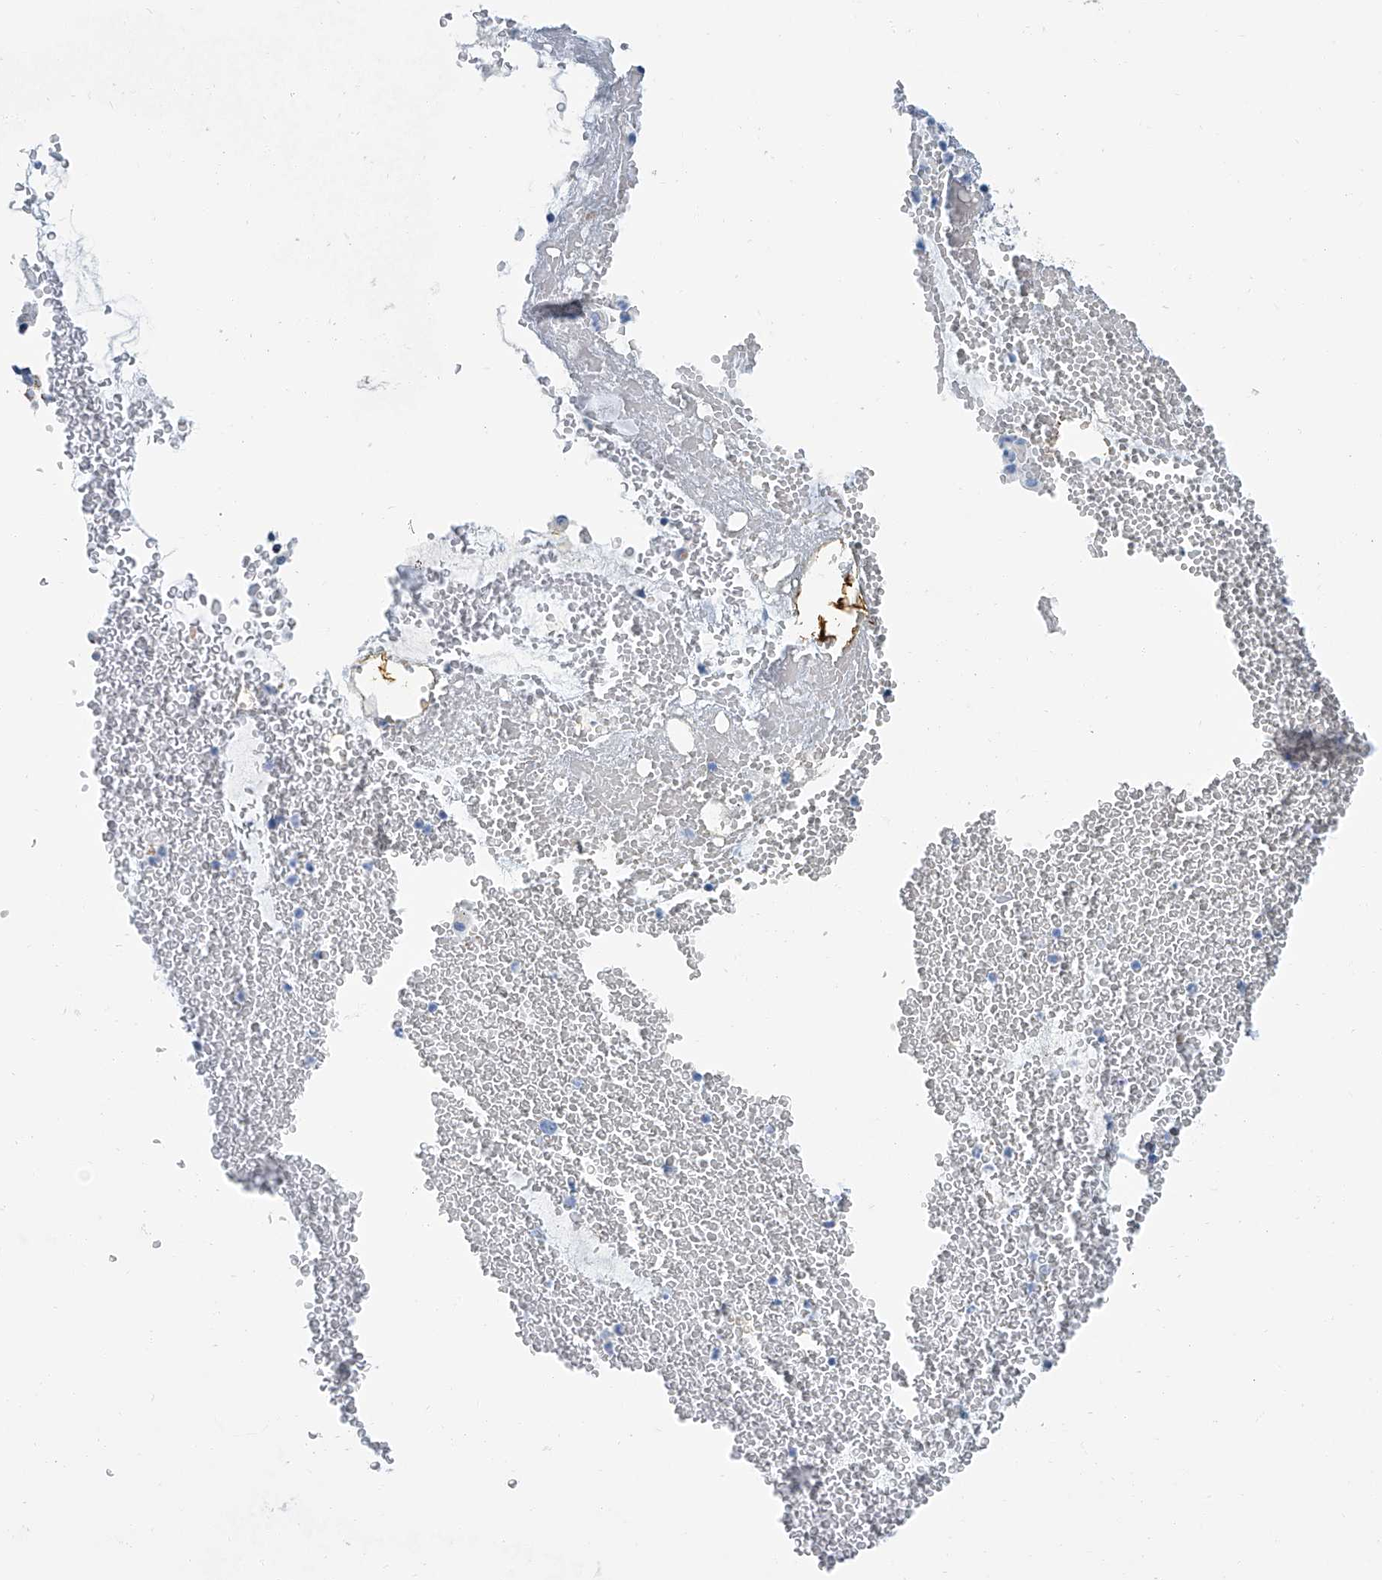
{"staining": {"intensity": "weak", "quantity": "<25%", "location": "cytoplasmic/membranous"}, "tissue": "bronchus", "cell_type": "Respiratory epithelial cells", "image_type": "normal", "snomed": [{"axis": "morphology", "description": "Normal tissue, NOS"}, {"axis": "morphology", "description": "Squamous cell carcinoma, NOS"}, {"axis": "topography", "description": "Lymph node"}, {"axis": "topography", "description": "Bronchus"}, {"axis": "topography", "description": "Lung"}], "caption": "Immunohistochemical staining of normal human bronchus reveals no significant positivity in respiratory epithelial cells. (IHC, brightfield microscopy, high magnification).", "gene": "MT", "patient": {"sex": "male", "age": 66}}